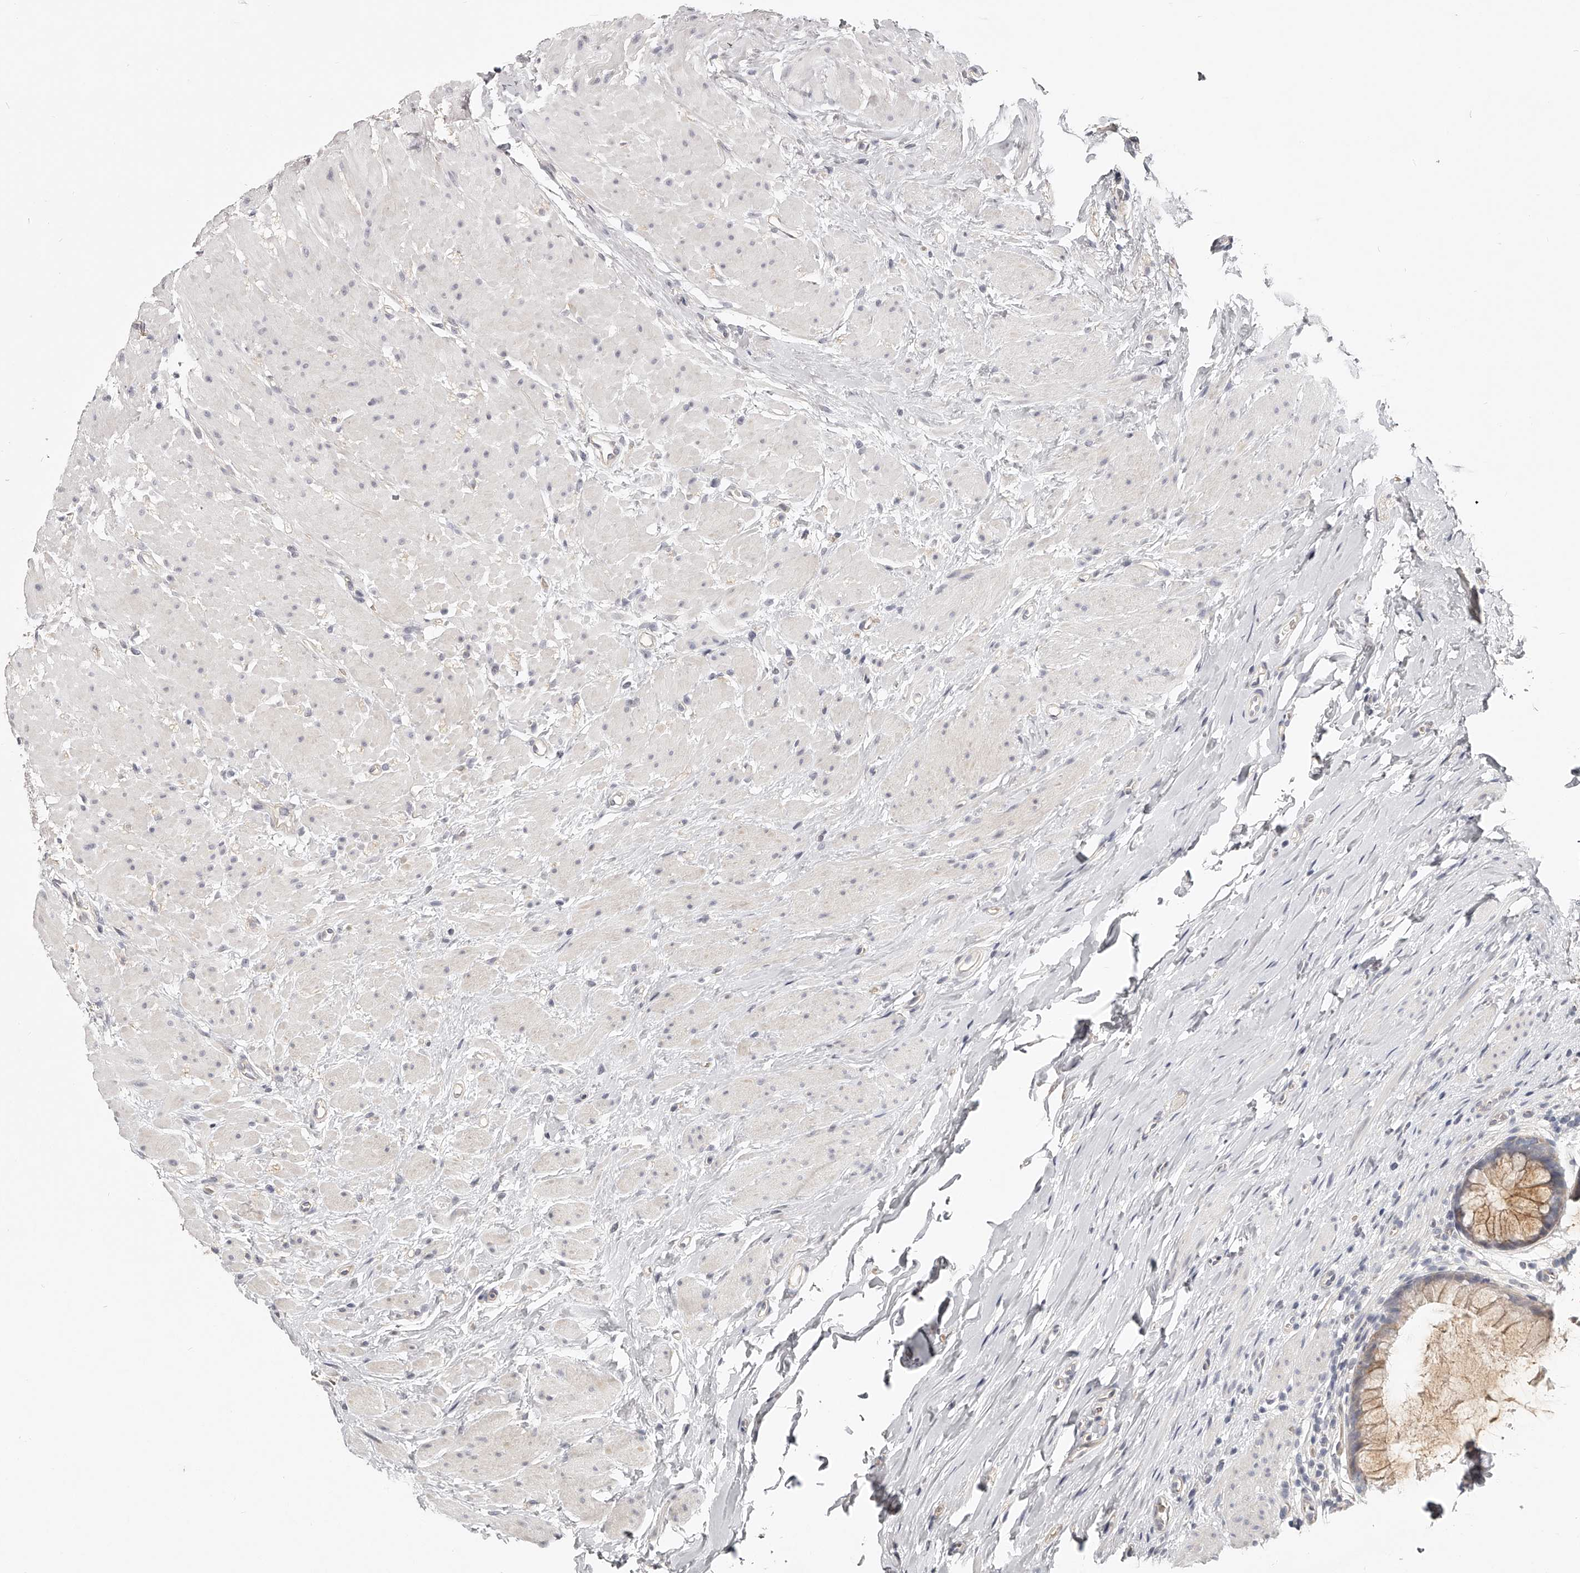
{"staining": {"intensity": "negative", "quantity": "none", "location": "none"}, "tissue": "colon", "cell_type": "Endothelial cells", "image_type": "normal", "snomed": [{"axis": "morphology", "description": "Normal tissue, NOS"}, {"axis": "topography", "description": "Colon"}], "caption": "The micrograph shows no staining of endothelial cells in unremarkable colon.", "gene": "ZNF582", "patient": {"sex": "female", "age": 62}}